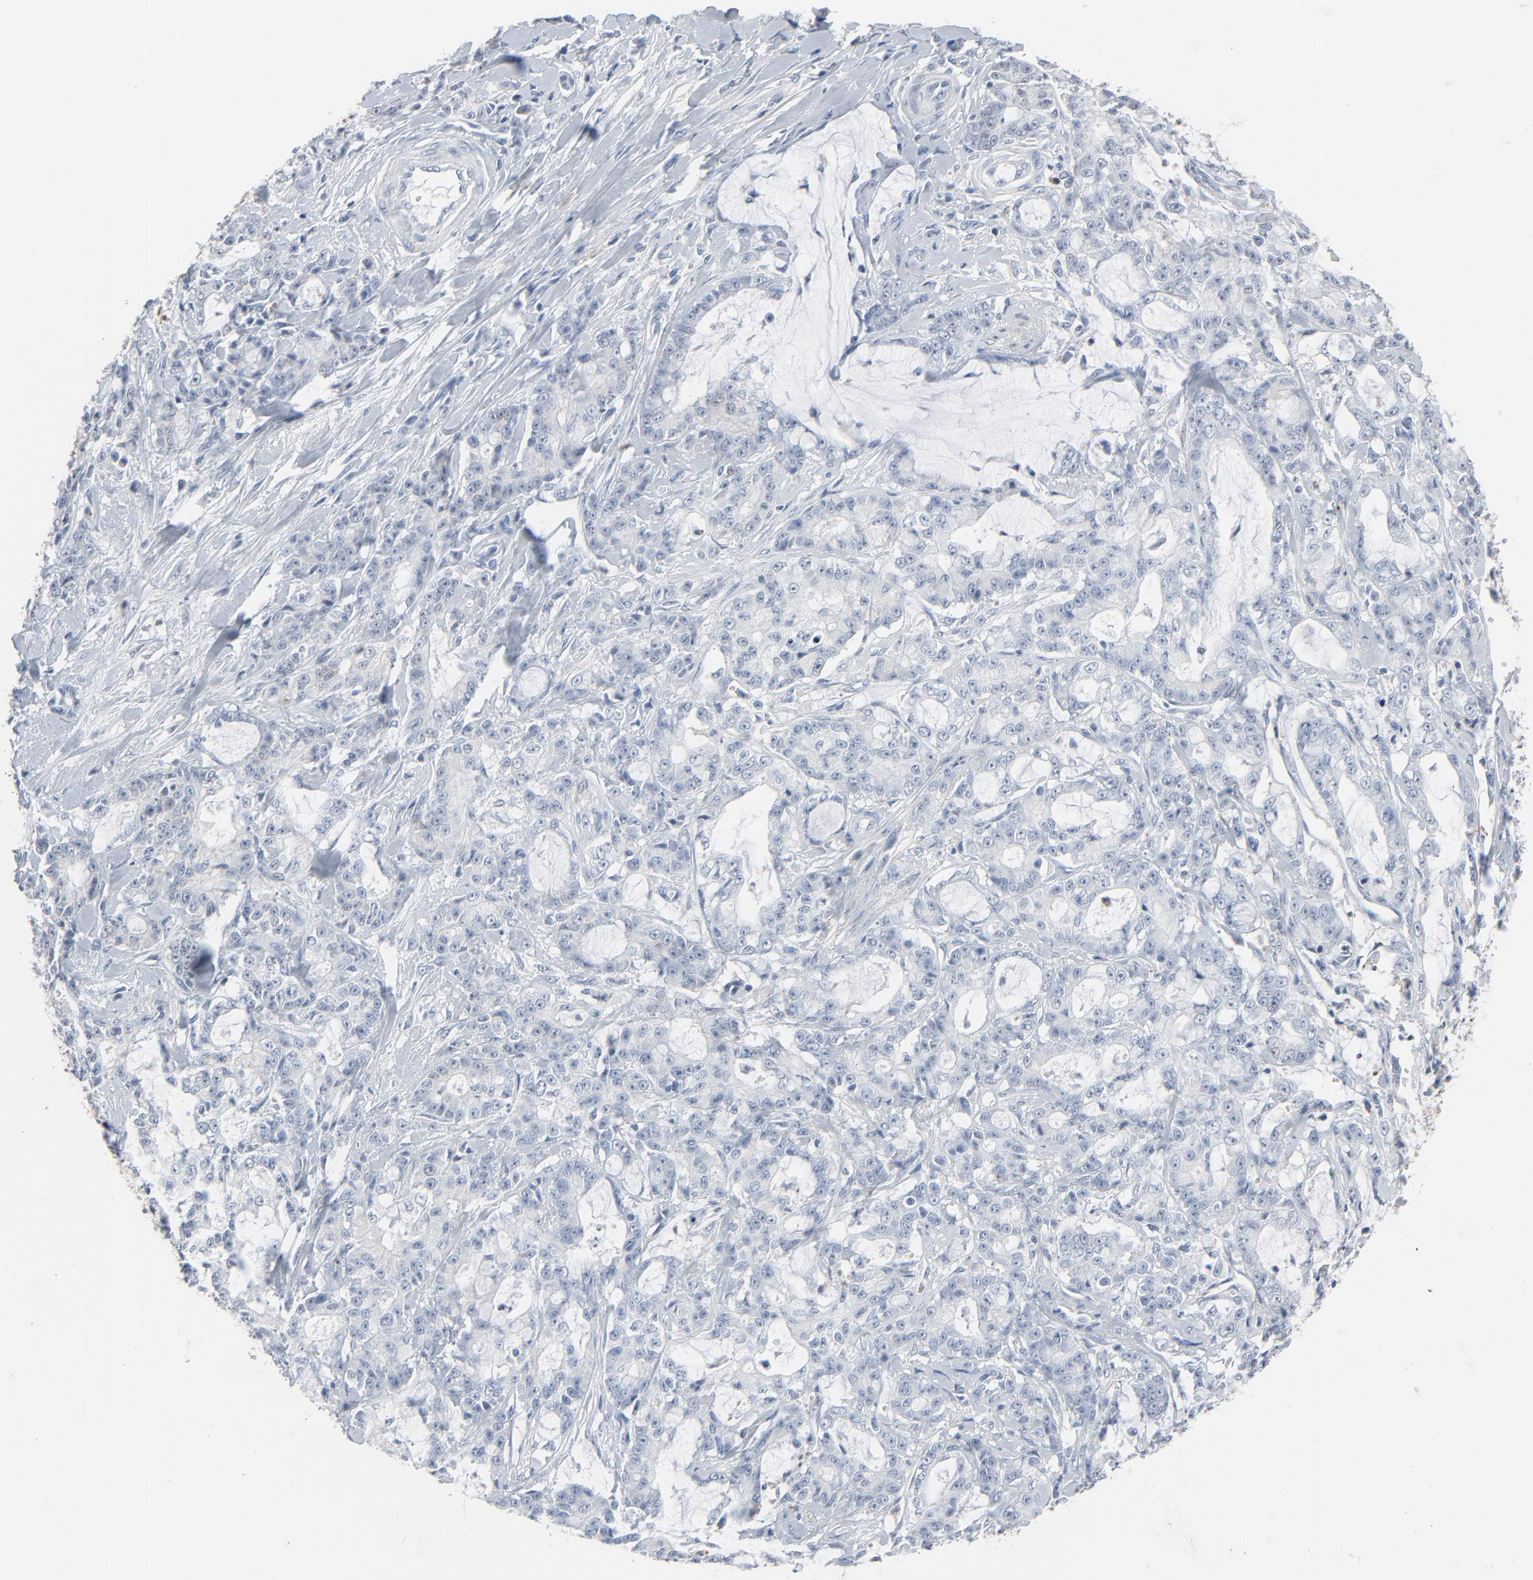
{"staining": {"intensity": "negative", "quantity": "none", "location": "none"}, "tissue": "pancreatic cancer", "cell_type": "Tumor cells", "image_type": "cancer", "snomed": [{"axis": "morphology", "description": "Adenocarcinoma, NOS"}, {"axis": "topography", "description": "Pancreas"}], "caption": "Photomicrograph shows no protein expression in tumor cells of pancreatic cancer (adenocarcinoma) tissue.", "gene": "PHGDH", "patient": {"sex": "female", "age": 73}}